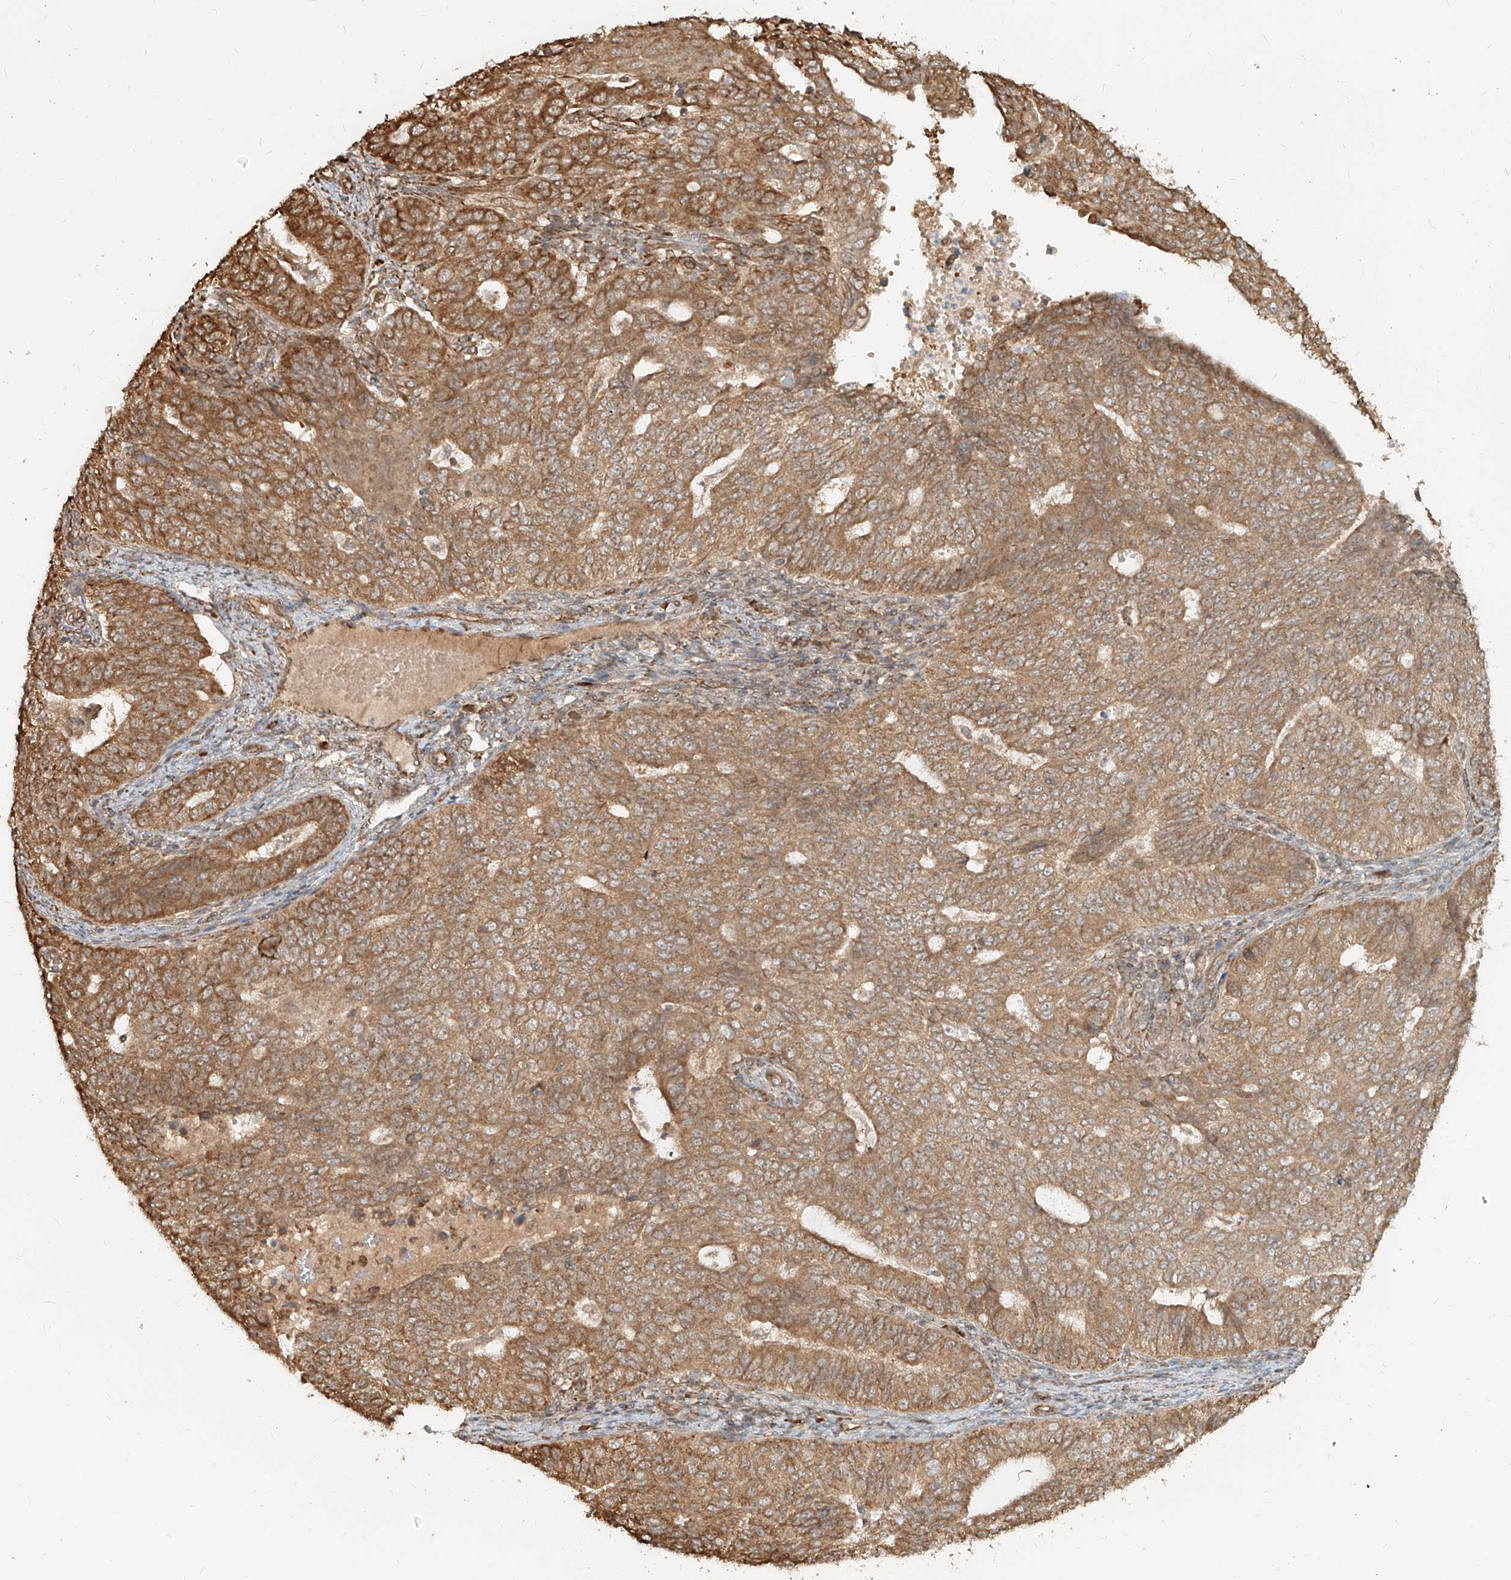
{"staining": {"intensity": "moderate", "quantity": ">75%", "location": "cytoplasmic/membranous"}, "tissue": "endometrial cancer", "cell_type": "Tumor cells", "image_type": "cancer", "snomed": [{"axis": "morphology", "description": "Adenocarcinoma, NOS"}, {"axis": "topography", "description": "Endometrium"}], "caption": "High-power microscopy captured an immunohistochemistry (IHC) micrograph of endometrial adenocarcinoma, revealing moderate cytoplasmic/membranous positivity in about >75% of tumor cells.", "gene": "UBE2K", "patient": {"sex": "female", "age": 32}}